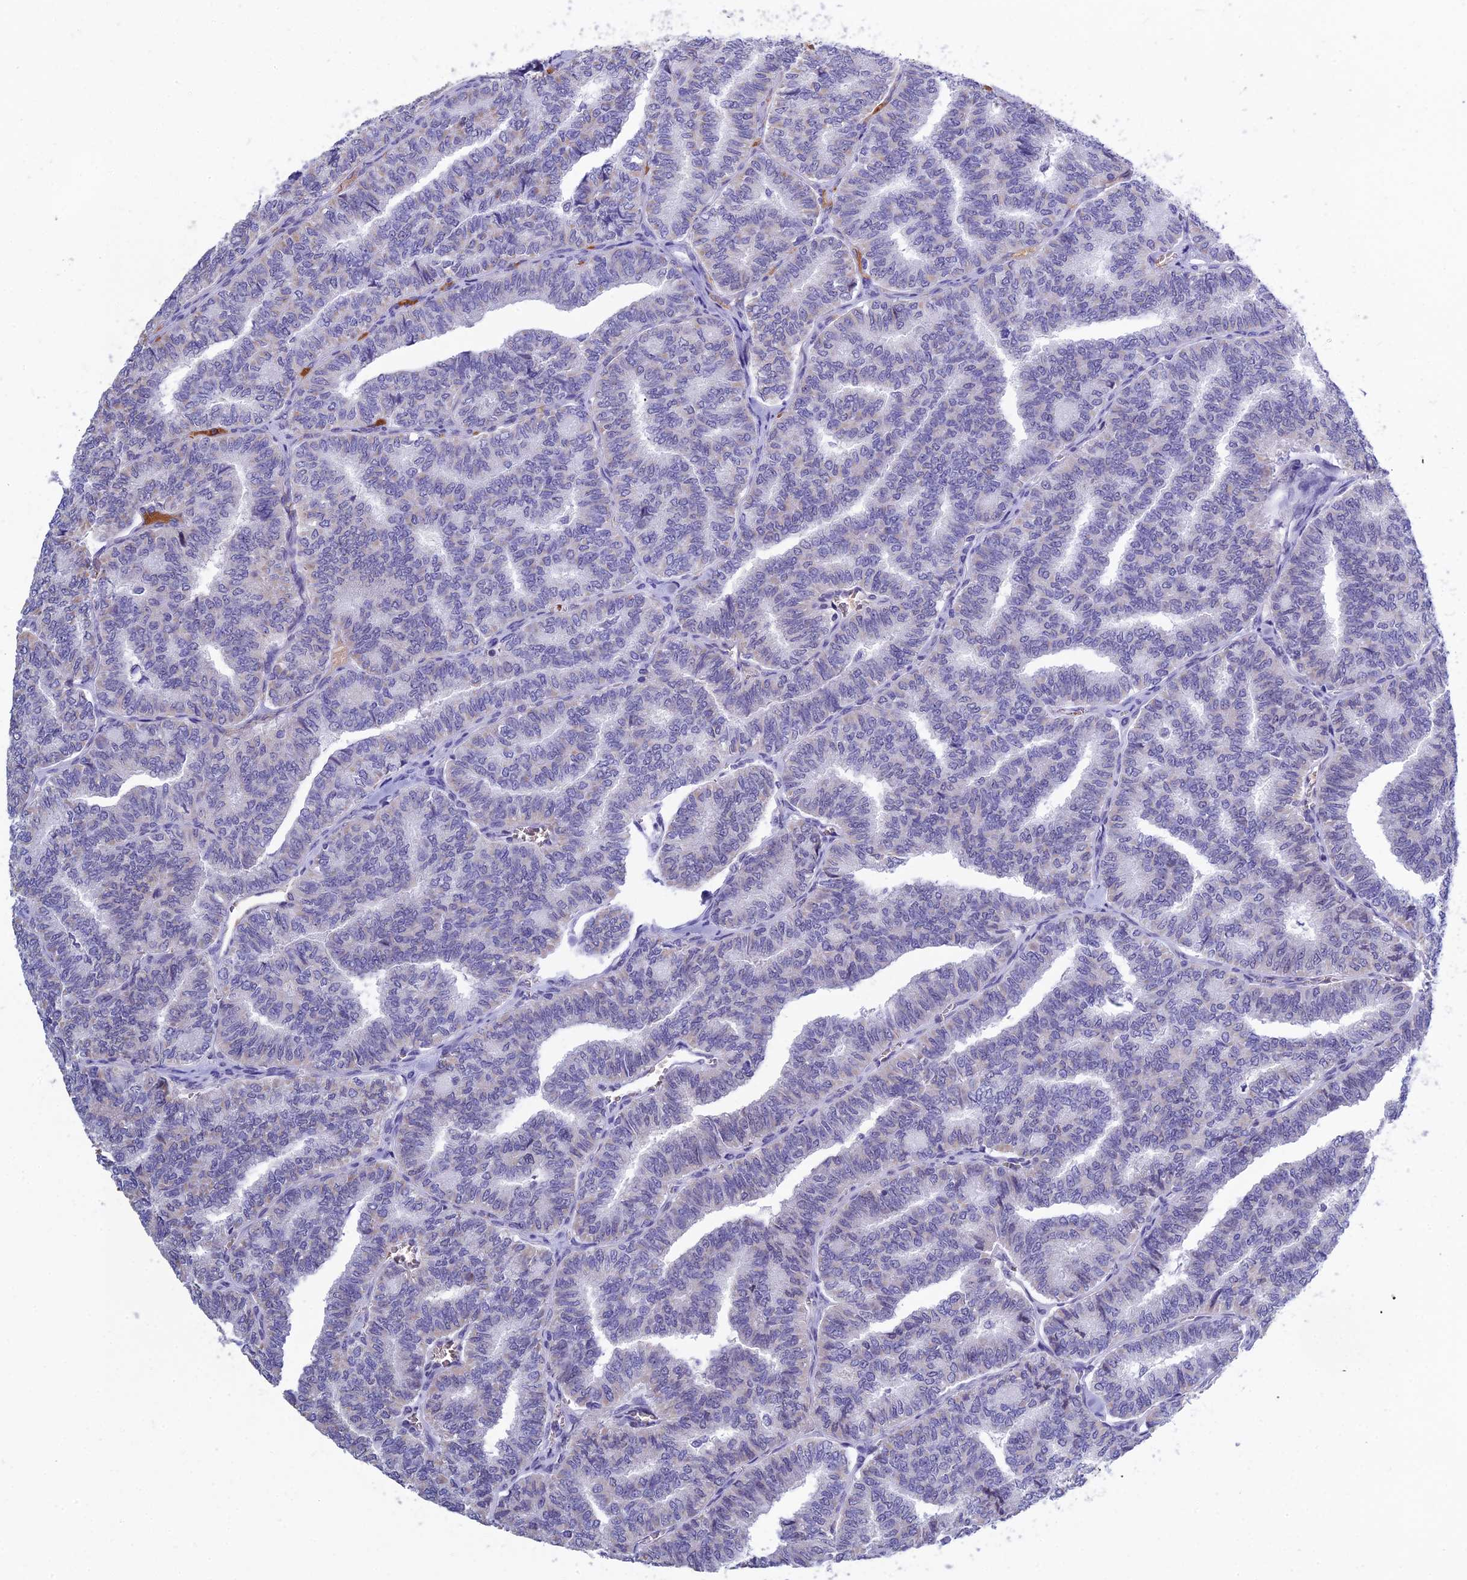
{"staining": {"intensity": "negative", "quantity": "none", "location": "none"}, "tissue": "thyroid cancer", "cell_type": "Tumor cells", "image_type": "cancer", "snomed": [{"axis": "morphology", "description": "Papillary adenocarcinoma, NOS"}, {"axis": "topography", "description": "Thyroid gland"}], "caption": "Tumor cells are negative for brown protein staining in thyroid cancer.", "gene": "KNOP1", "patient": {"sex": "female", "age": 35}}